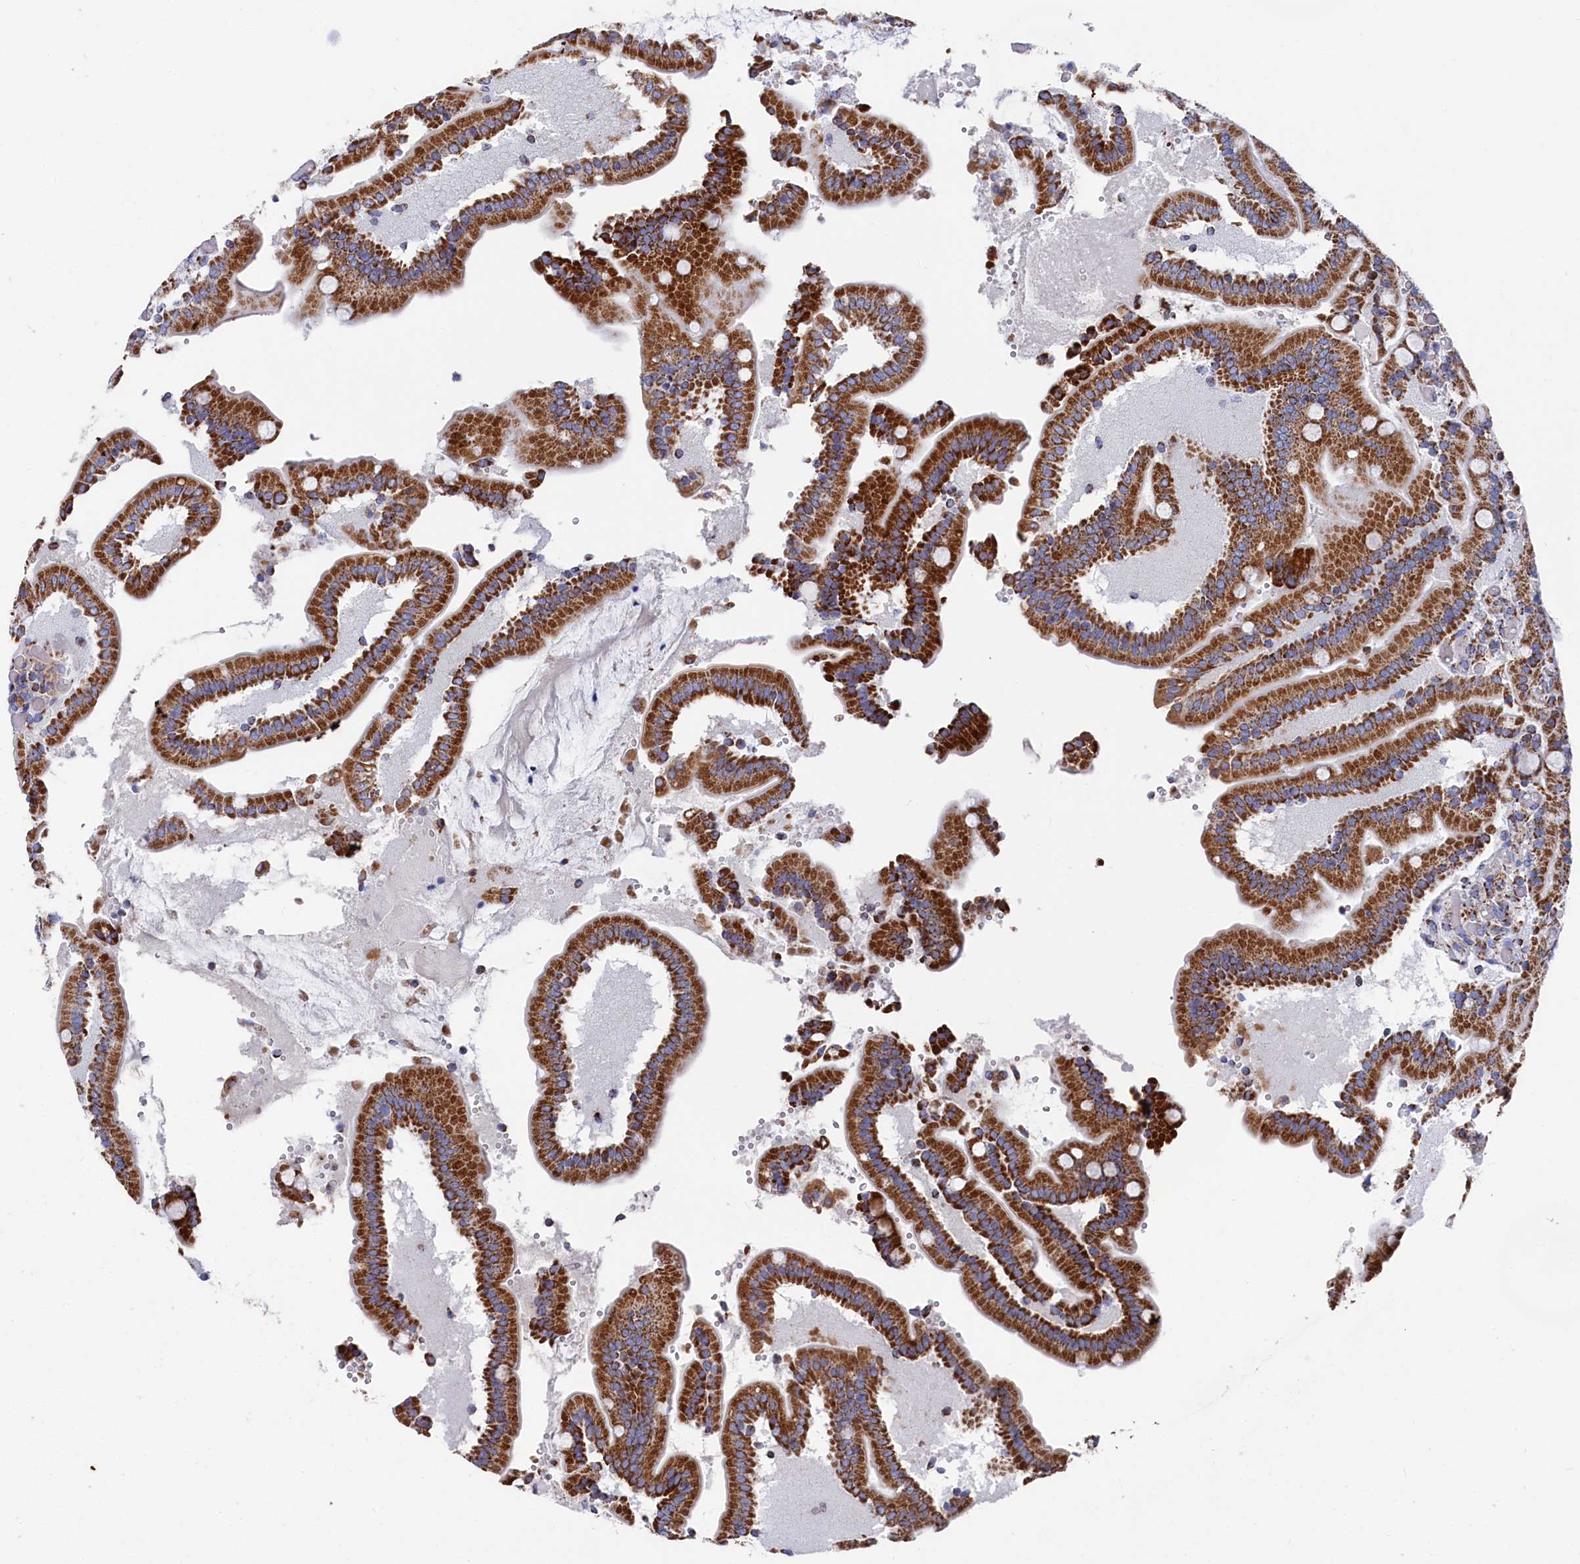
{"staining": {"intensity": "strong", "quantity": ">75%", "location": "cytoplasmic/membranous"}, "tissue": "duodenum", "cell_type": "Glandular cells", "image_type": "normal", "snomed": [{"axis": "morphology", "description": "Normal tissue, NOS"}, {"axis": "topography", "description": "Duodenum"}], "caption": "The histopathology image demonstrates immunohistochemical staining of normal duodenum. There is strong cytoplasmic/membranous staining is identified in approximately >75% of glandular cells.", "gene": "MMAB", "patient": {"sex": "female", "age": 62}}